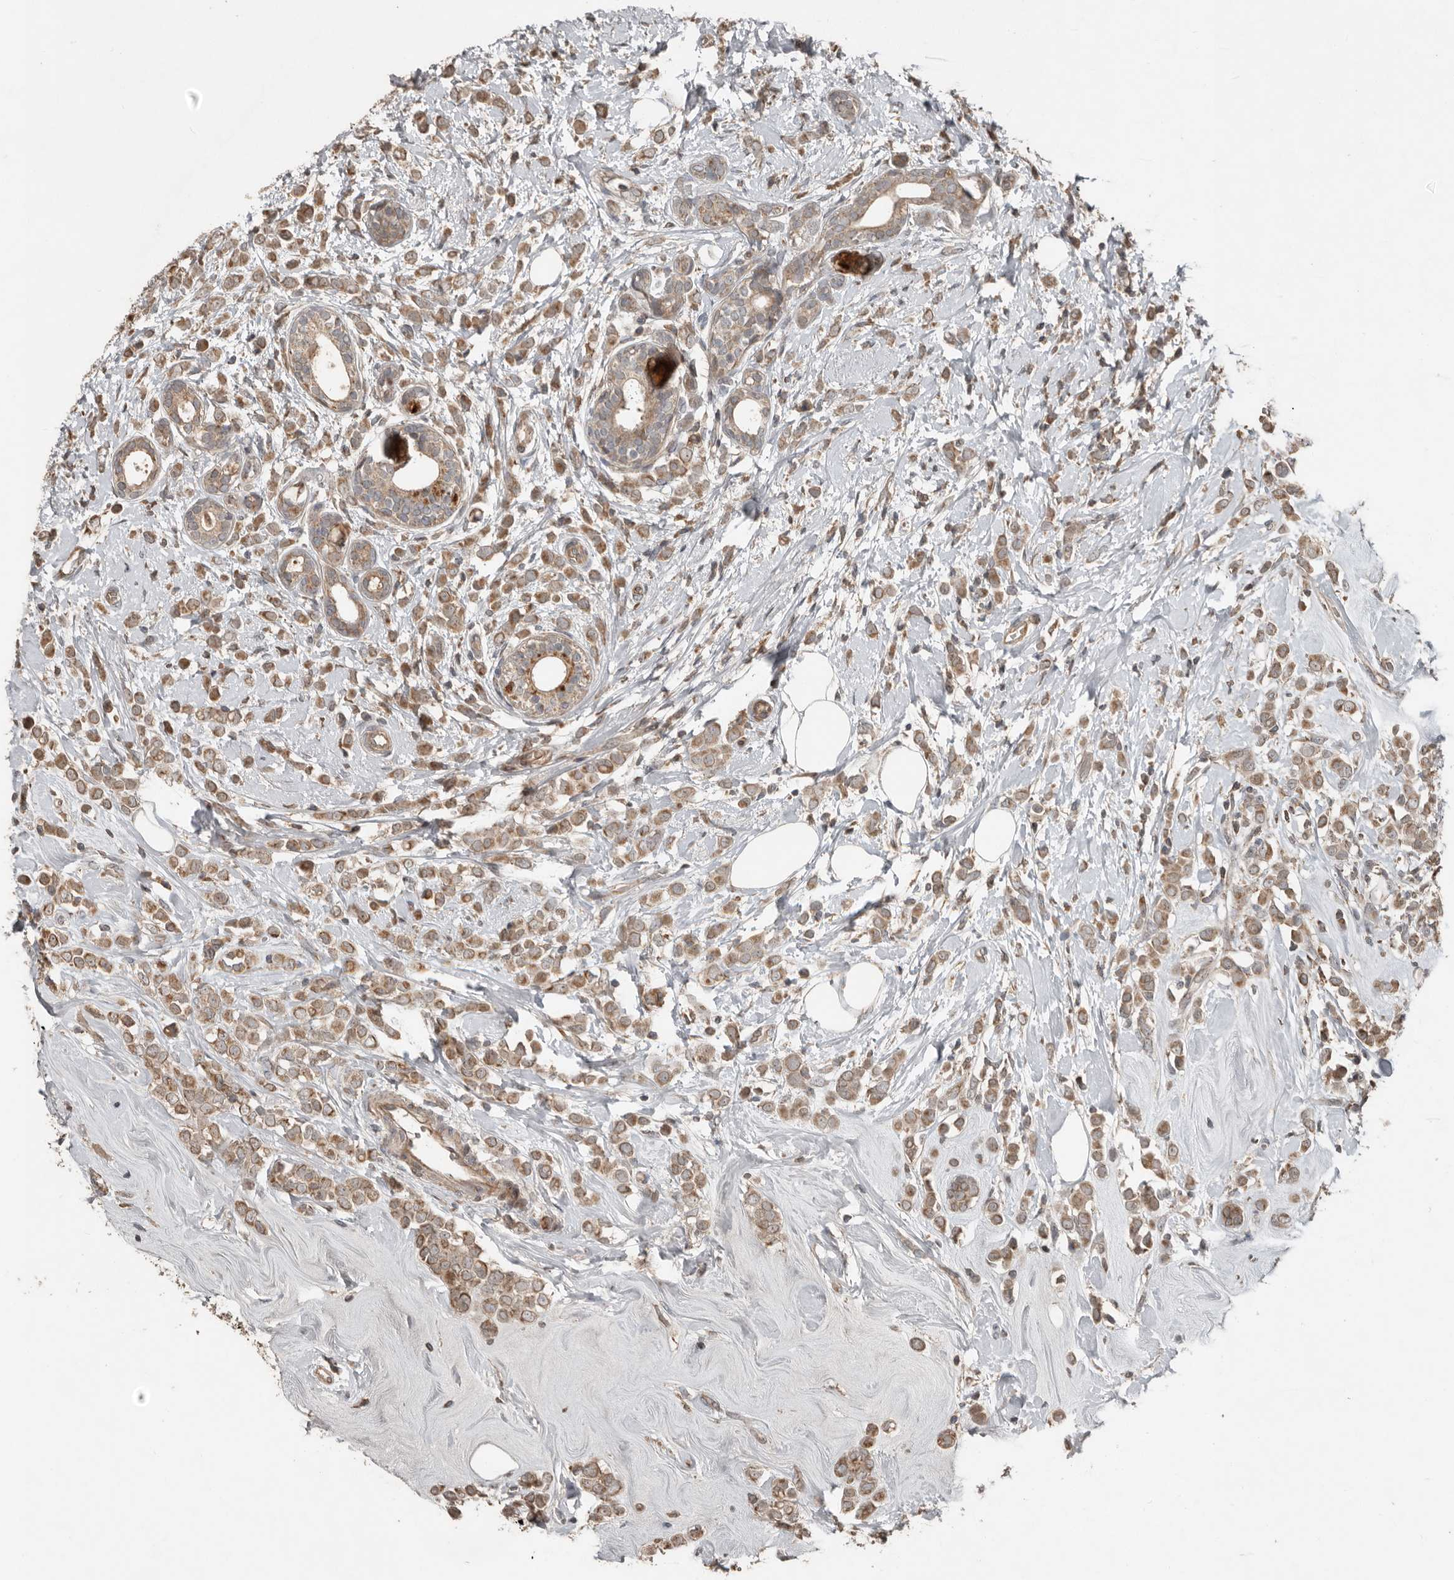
{"staining": {"intensity": "moderate", "quantity": ">75%", "location": "cytoplasmic/membranous"}, "tissue": "breast cancer", "cell_type": "Tumor cells", "image_type": "cancer", "snomed": [{"axis": "morphology", "description": "Lobular carcinoma"}, {"axis": "topography", "description": "Breast"}], "caption": "Moderate cytoplasmic/membranous positivity for a protein is present in approximately >75% of tumor cells of breast cancer using immunohistochemistry.", "gene": "SLC6A7", "patient": {"sex": "female", "age": 47}}